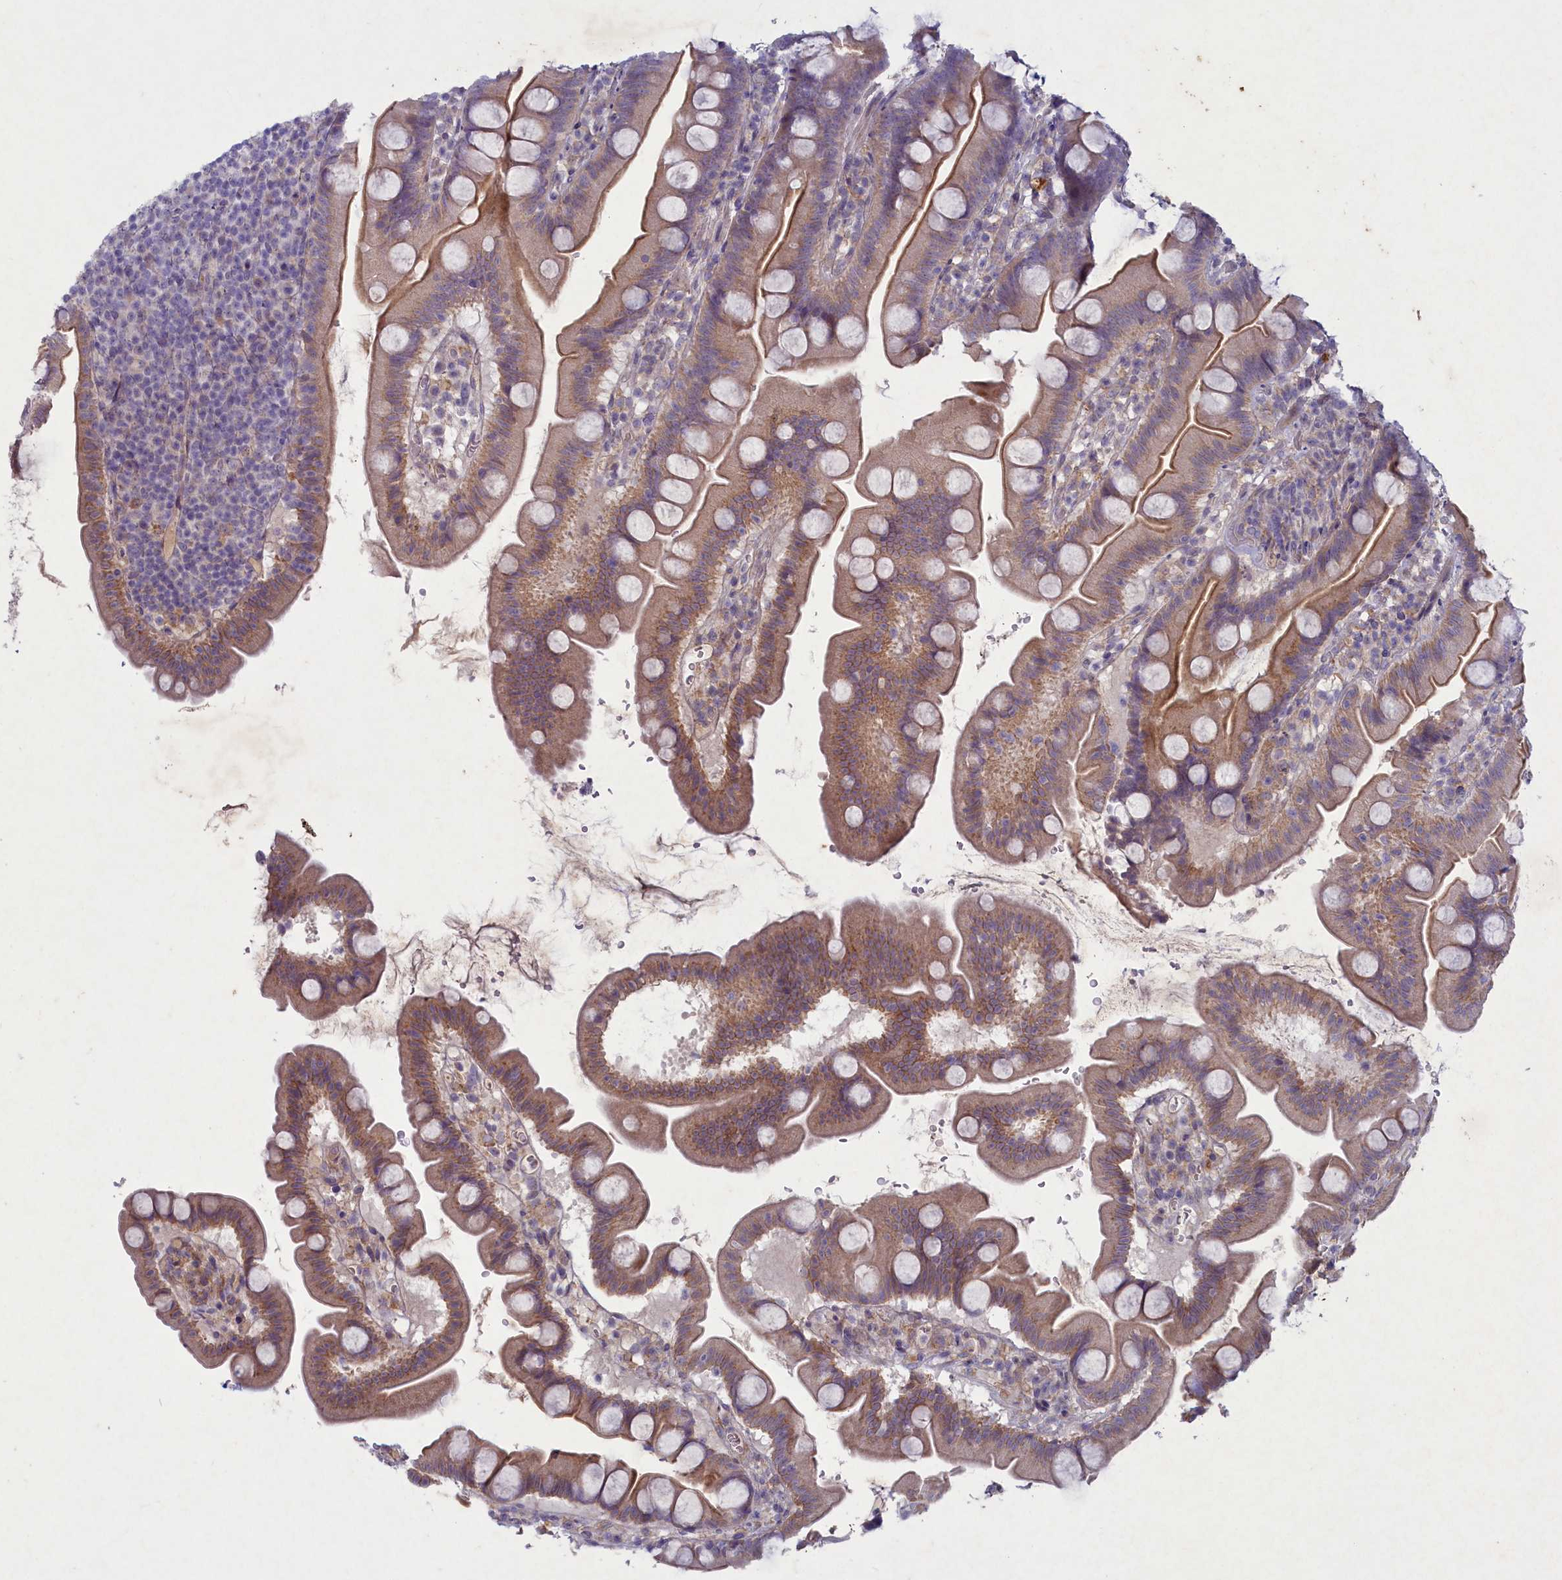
{"staining": {"intensity": "moderate", "quantity": ">75%", "location": "cytoplasmic/membranous"}, "tissue": "small intestine", "cell_type": "Glandular cells", "image_type": "normal", "snomed": [{"axis": "morphology", "description": "Normal tissue, NOS"}, {"axis": "topography", "description": "Small intestine"}], "caption": "This histopathology image demonstrates benign small intestine stained with IHC to label a protein in brown. The cytoplasmic/membranous of glandular cells show moderate positivity for the protein. Nuclei are counter-stained blue.", "gene": "PLEKHG6", "patient": {"sex": "female", "age": 68}}